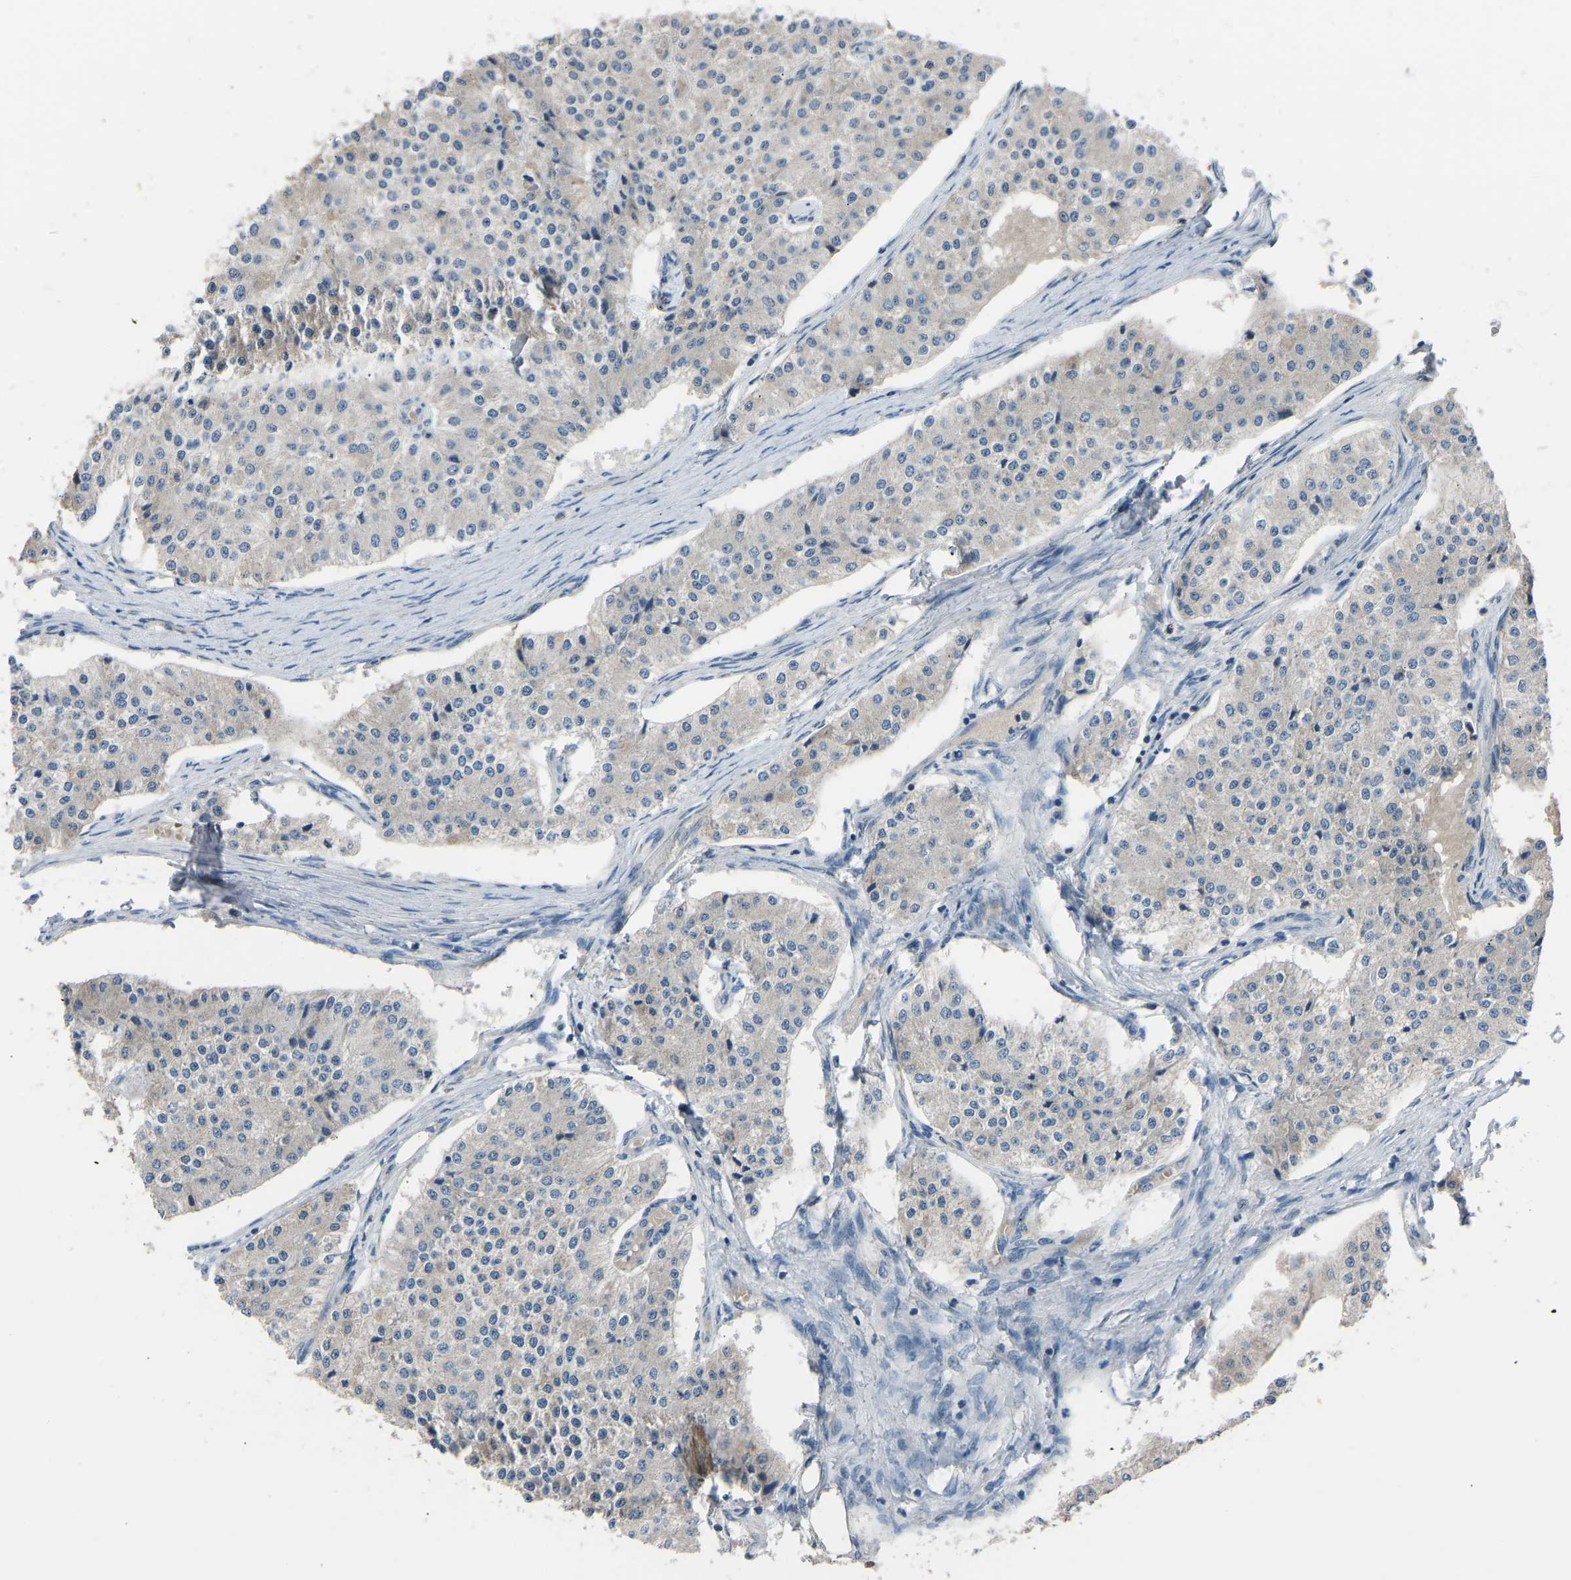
{"staining": {"intensity": "weak", "quantity": "<25%", "location": "cytoplasmic/membranous"}, "tissue": "carcinoid", "cell_type": "Tumor cells", "image_type": "cancer", "snomed": [{"axis": "morphology", "description": "Carcinoid, malignant, NOS"}, {"axis": "topography", "description": "Colon"}], "caption": "Immunohistochemistry (IHC) photomicrograph of carcinoid stained for a protein (brown), which reveals no positivity in tumor cells.", "gene": "CDK2AP1", "patient": {"sex": "female", "age": 52}}